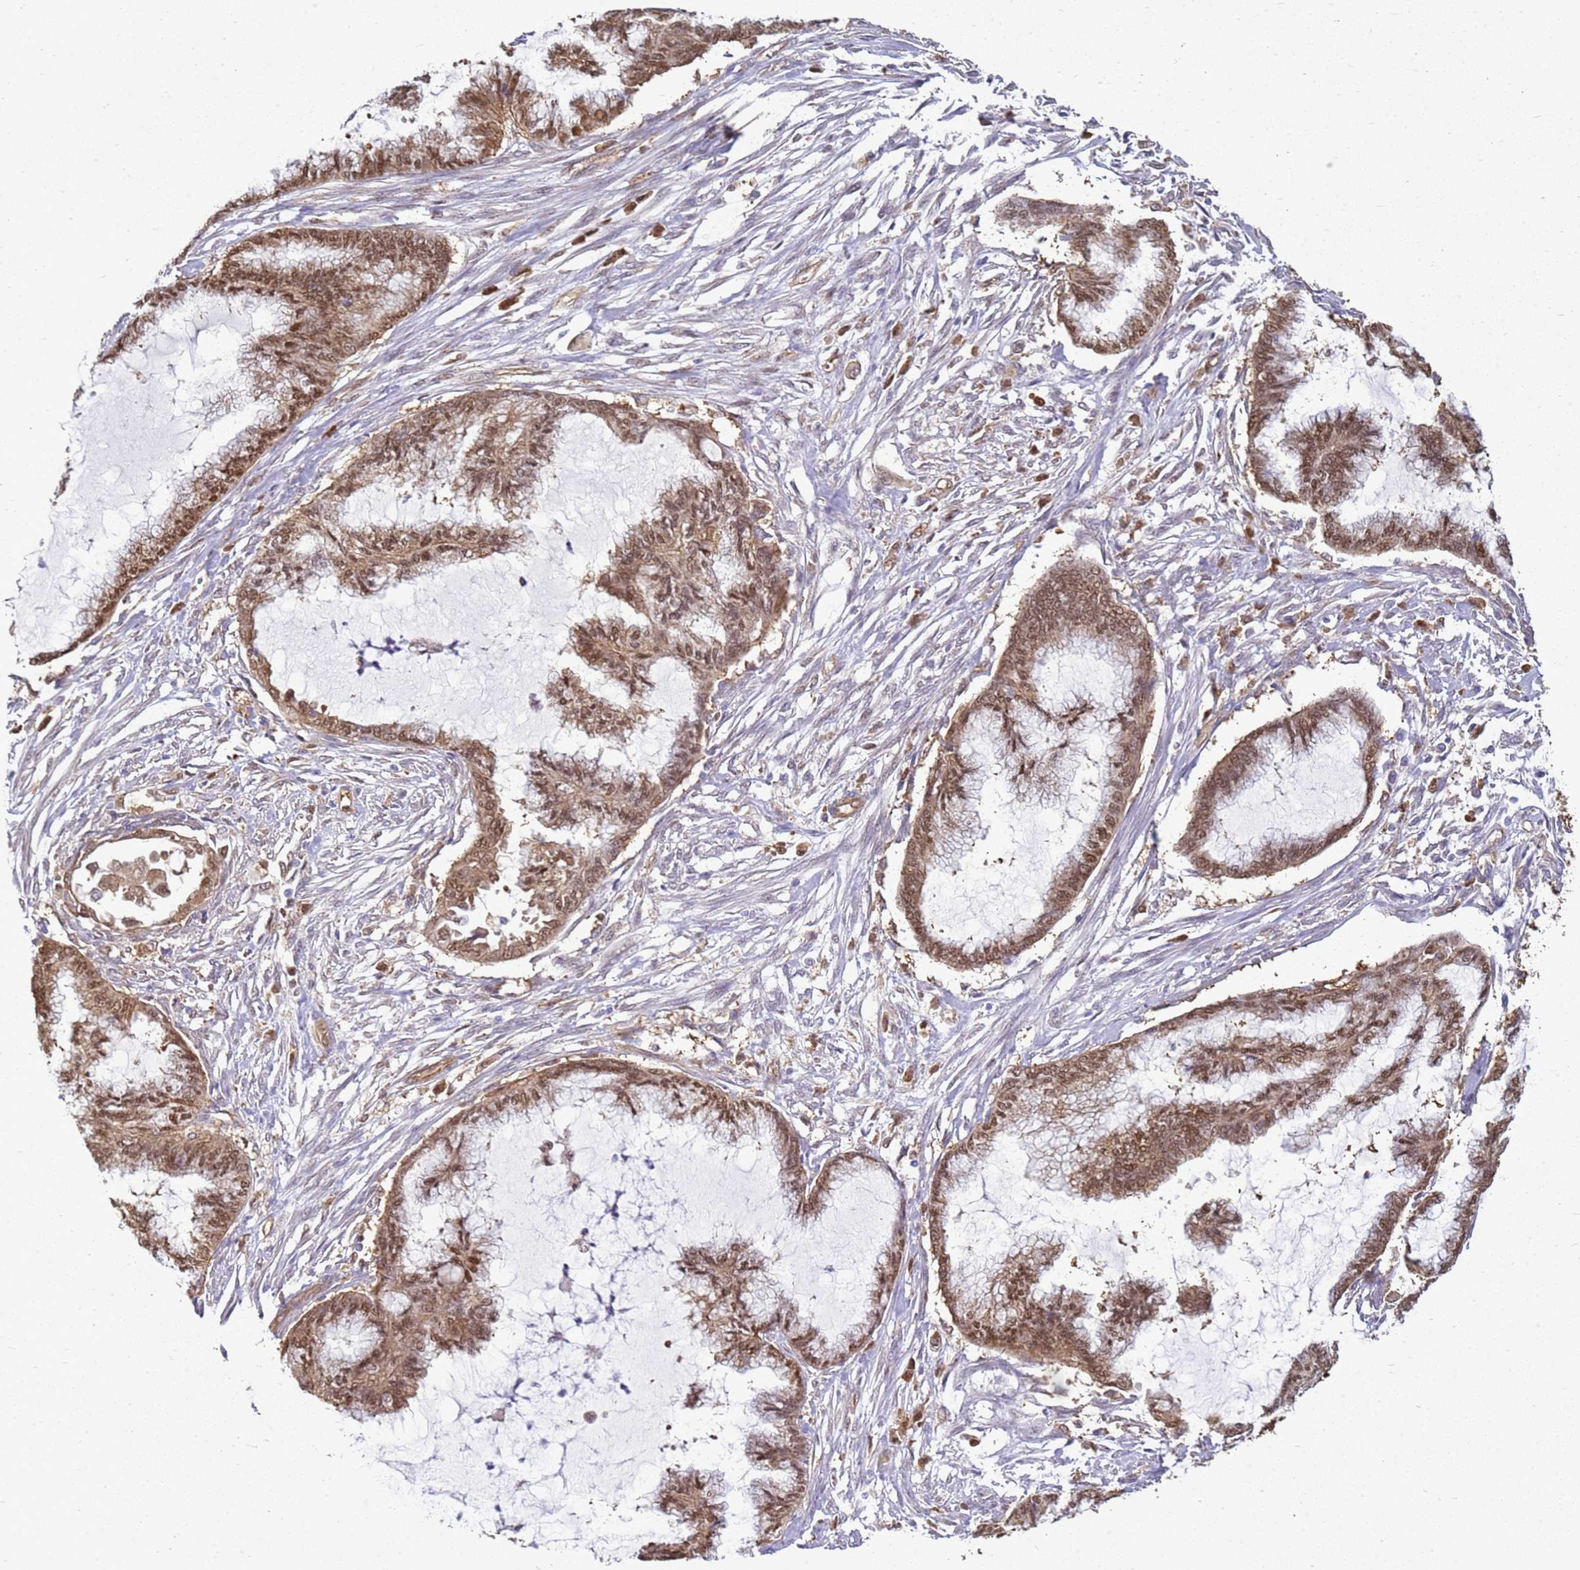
{"staining": {"intensity": "moderate", "quantity": ">75%", "location": "cytoplasmic/membranous,nuclear"}, "tissue": "endometrial cancer", "cell_type": "Tumor cells", "image_type": "cancer", "snomed": [{"axis": "morphology", "description": "Adenocarcinoma, NOS"}, {"axis": "topography", "description": "Endometrium"}], "caption": "Immunohistochemical staining of endometrial cancer exhibits moderate cytoplasmic/membranous and nuclear protein staining in about >75% of tumor cells. The staining was performed using DAB, with brown indicating positive protein expression. Nuclei are stained blue with hematoxylin.", "gene": "YWHAE", "patient": {"sex": "female", "age": 86}}